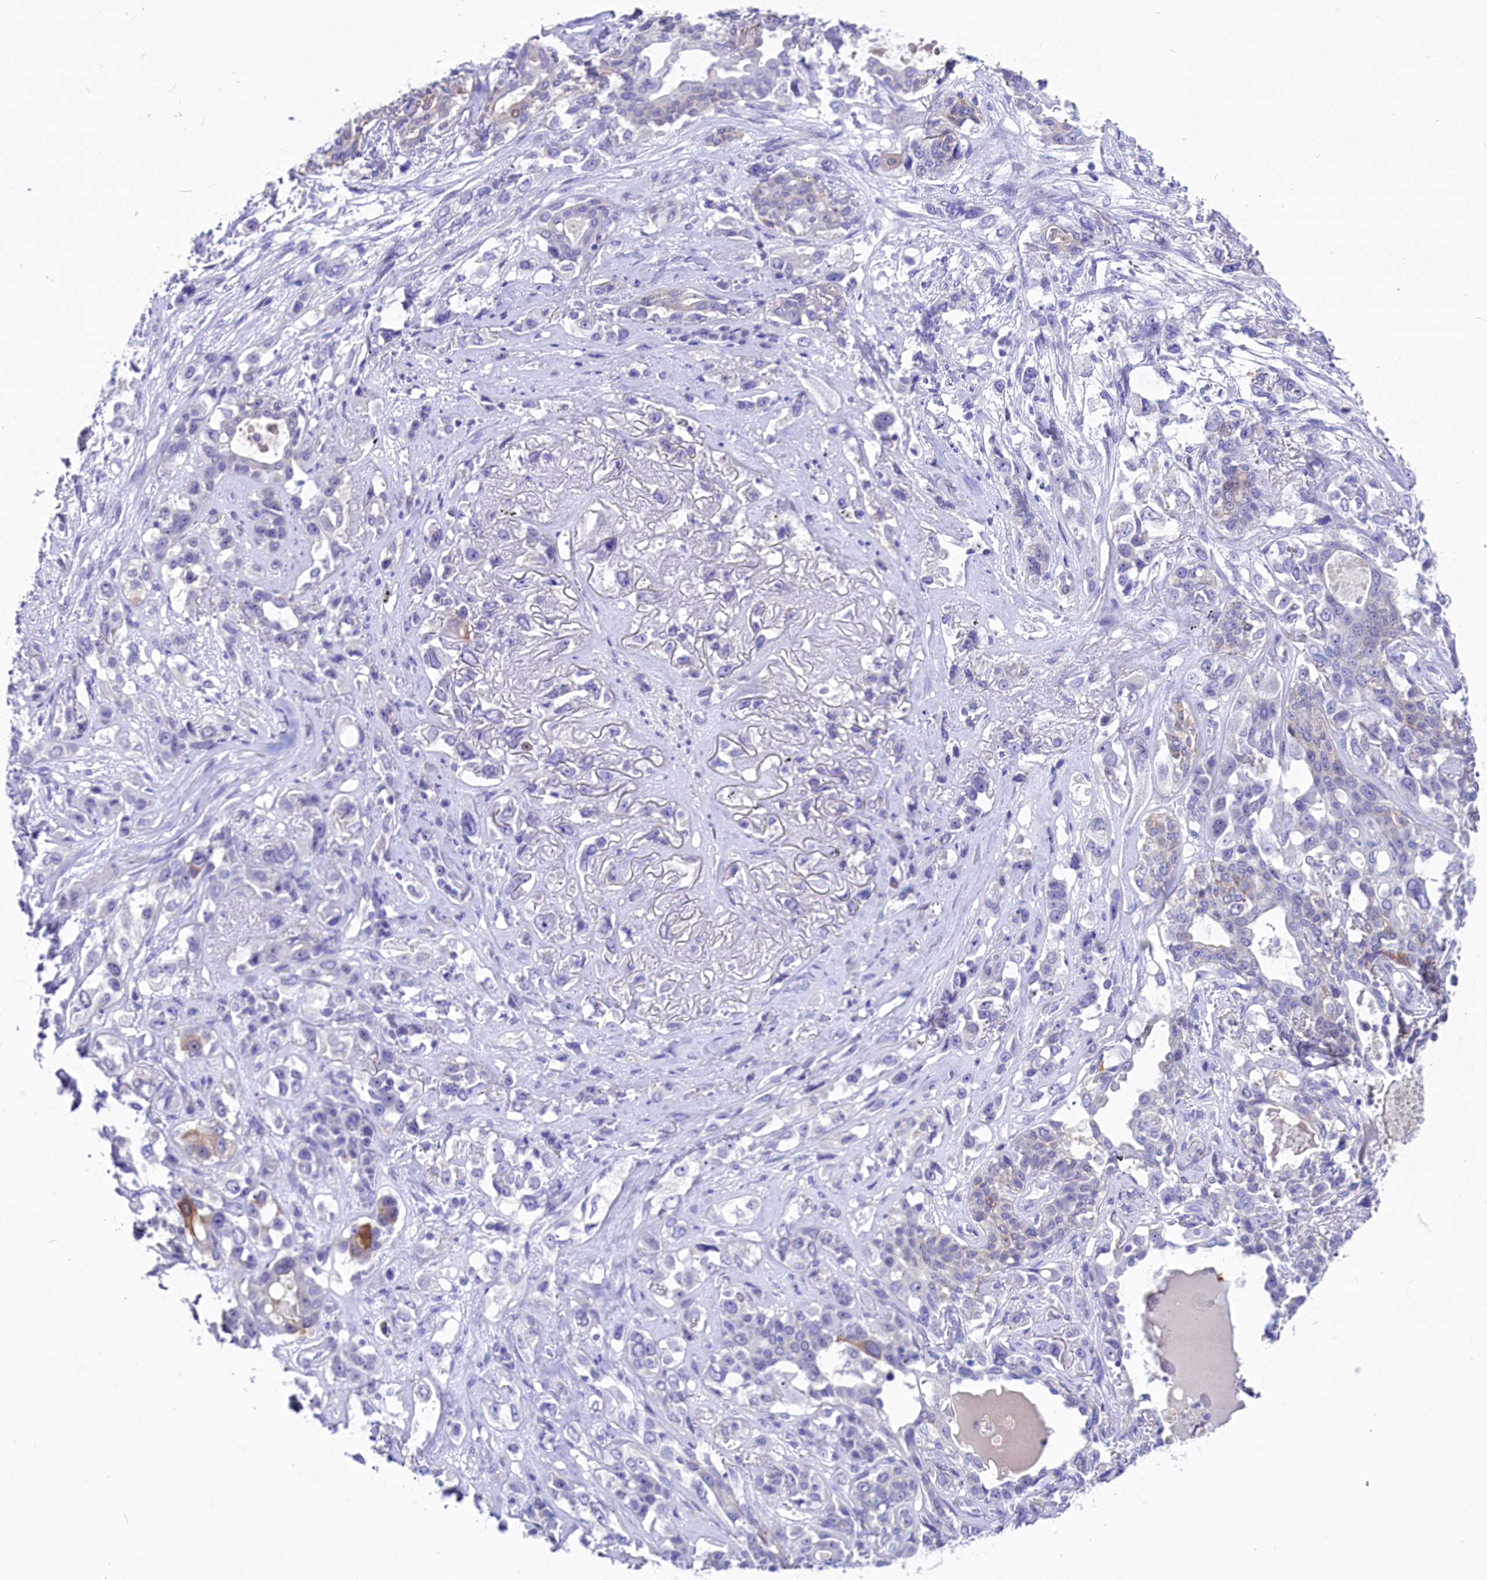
{"staining": {"intensity": "negative", "quantity": "none", "location": "none"}, "tissue": "lung cancer", "cell_type": "Tumor cells", "image_type": "cancer", "snomed": [{"axis": "morphology", "description": "Squamous cell carcinoma, NOS"}, {"axis": "topography", "description": "Lung"}], "caption": "Tumor cells are negative for protein expression in human lung cancer (squamous cell carcinoma). (Immunohistochemistry (ihc), brightfield microscopy, high magnification).", "gene": "SCD5", "patient": {"sex": "female", "age": 70}}